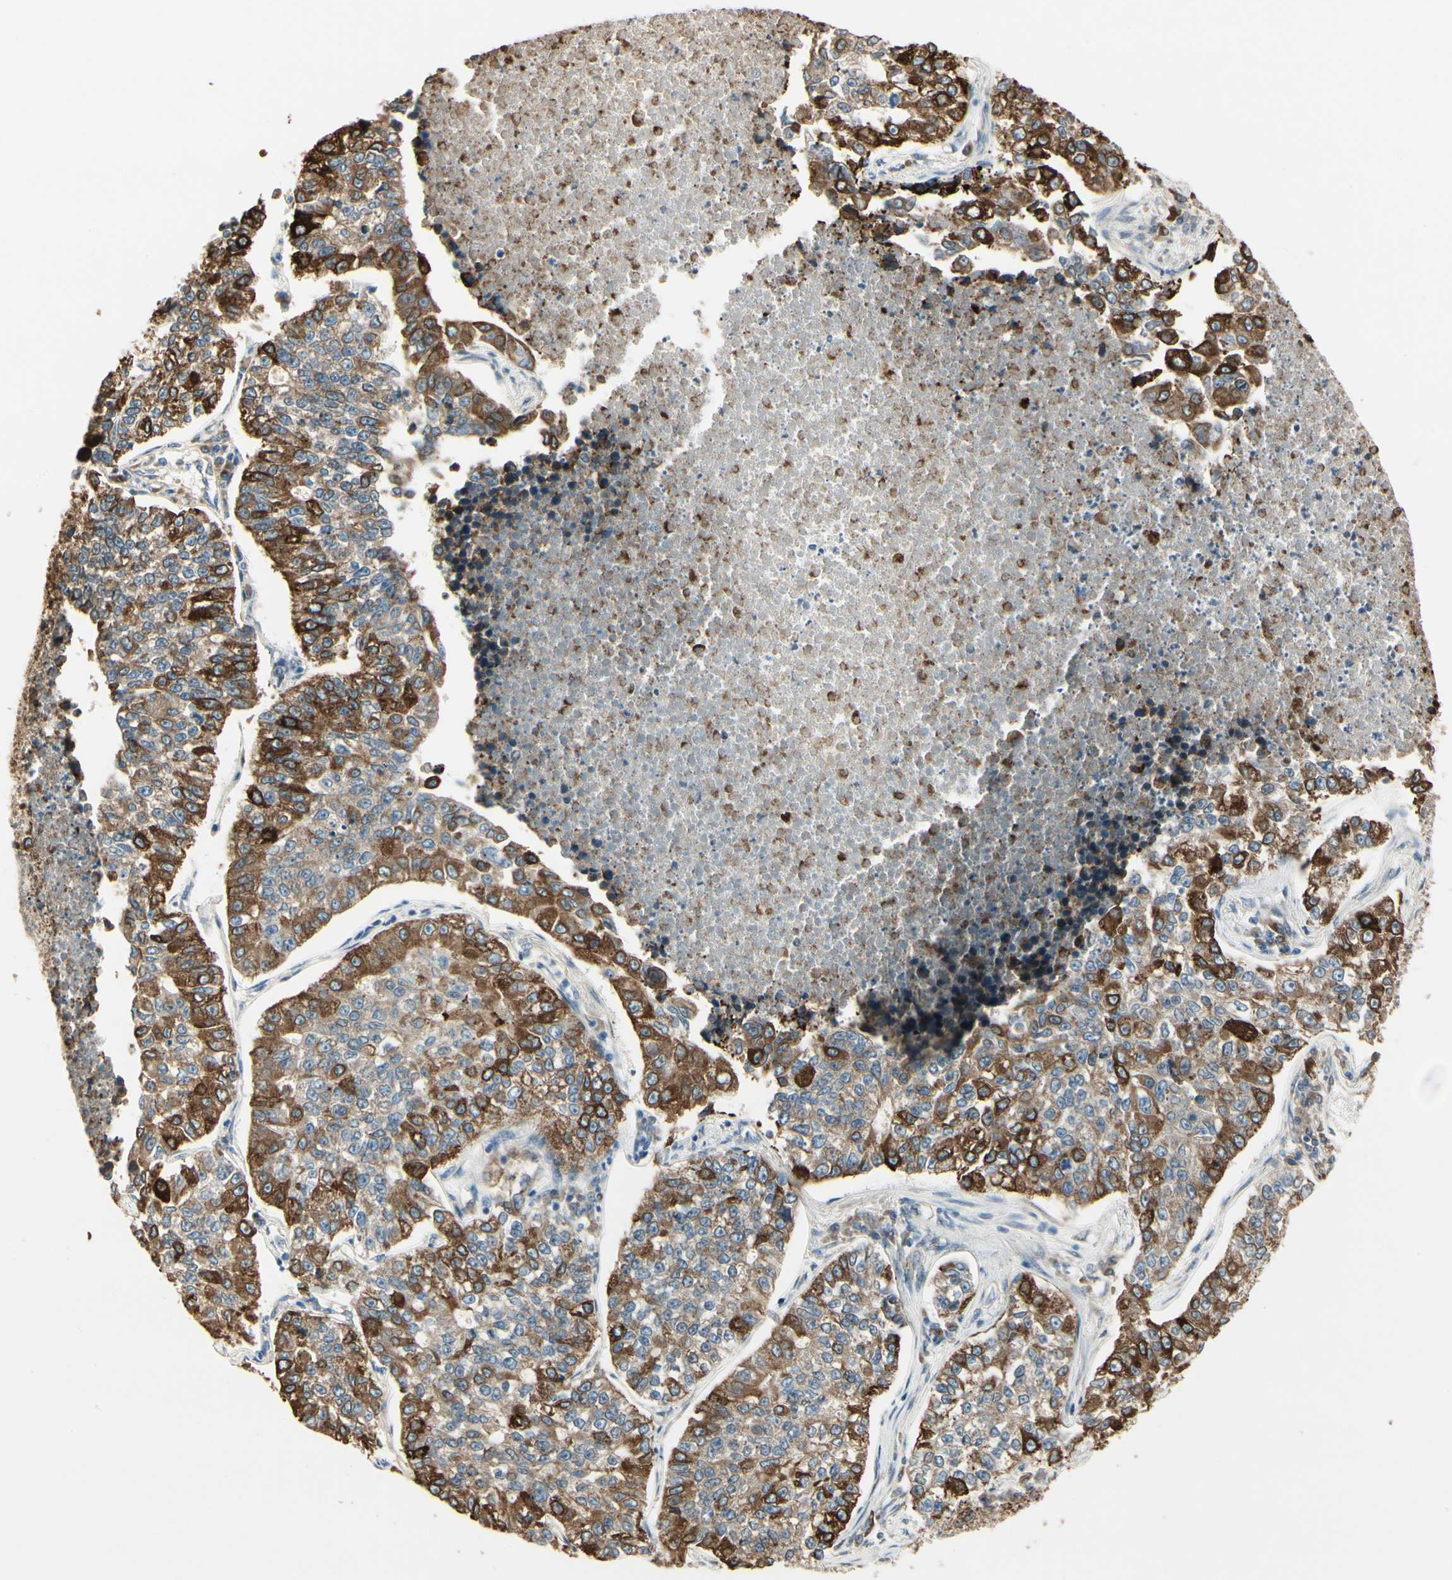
{"staining": {"intensity": "strong", "quantity": "25%-75%", "location": "cytoplasmic/membranous"}, "tissue": "lung cancer", "cell_type": "Tumor cells", "image_type": "cancer", "snomed": [{"axis": "morphology", "description": "Adenocarcinoma, NOS"}, {"axis": "topography", "description": "Lung"}], "caption": "Tumor cells reveal high levels of strong cytoplasmic/membranous expression in approximately 25%-75% of cells in human lung cancer.", "gene": "NUCB2", "patient": {"sex": "male", "age": 49}}